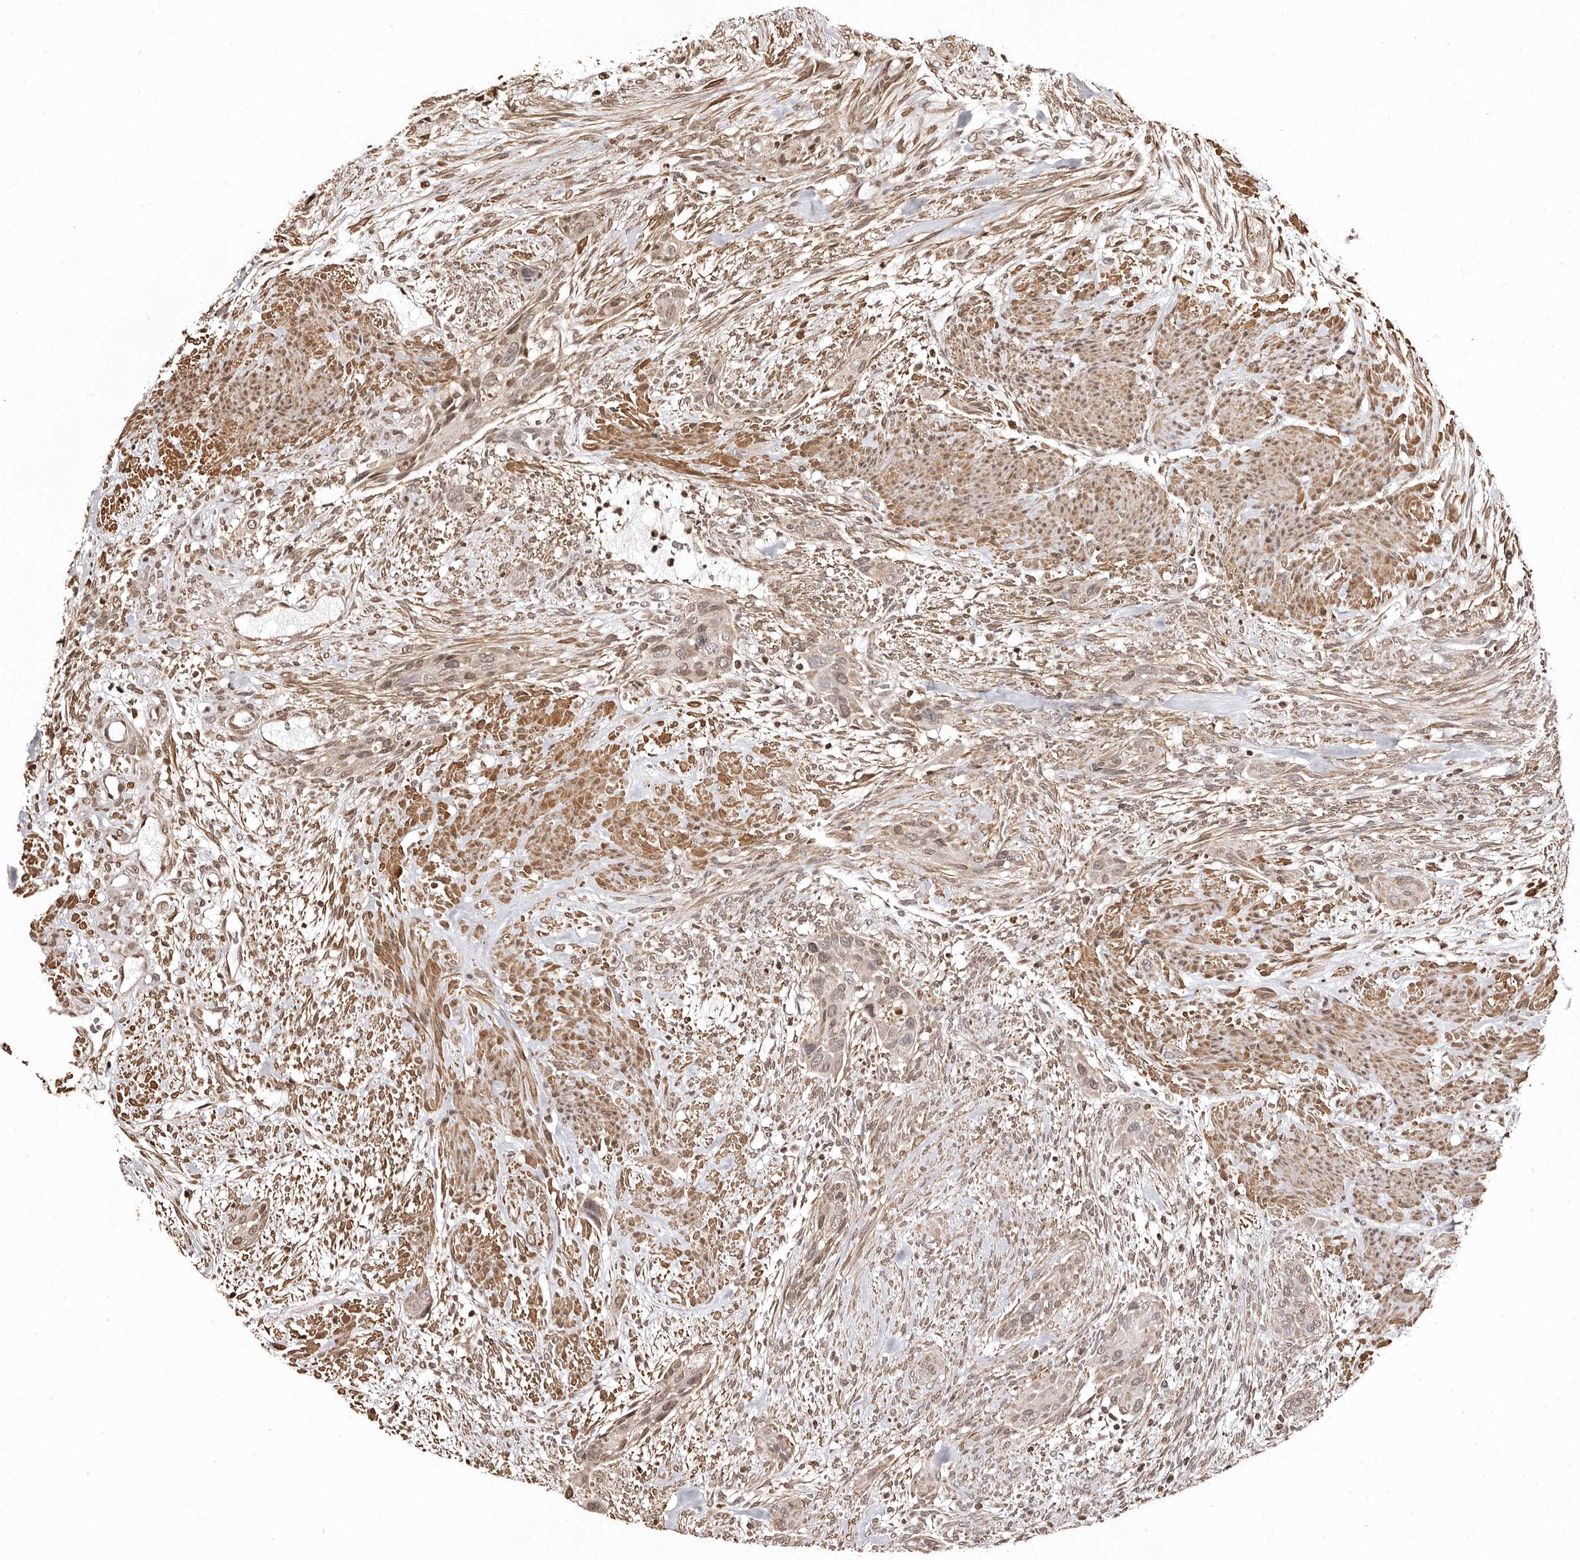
{"staining": {"intensity": "weak", "quantity": ">75%", "location": "nuclear"}, "tissue": "urothelial cancer", "cell_type": "Tumor cells", "image_type": "cancer", "snomed": [{"axis": "morphology", "description": "Urothelial carcinoma, High grade"}, {"axis": "topography", "description": "Urinary bladder"}], "caption": "An image of human urothelial carcinoma (high-grade) stained for a protein demonstrates weak nuclear brown staining in tumor cells.", "gene": "CCDC190", "patient": {"sex": "male", "age": 35}}